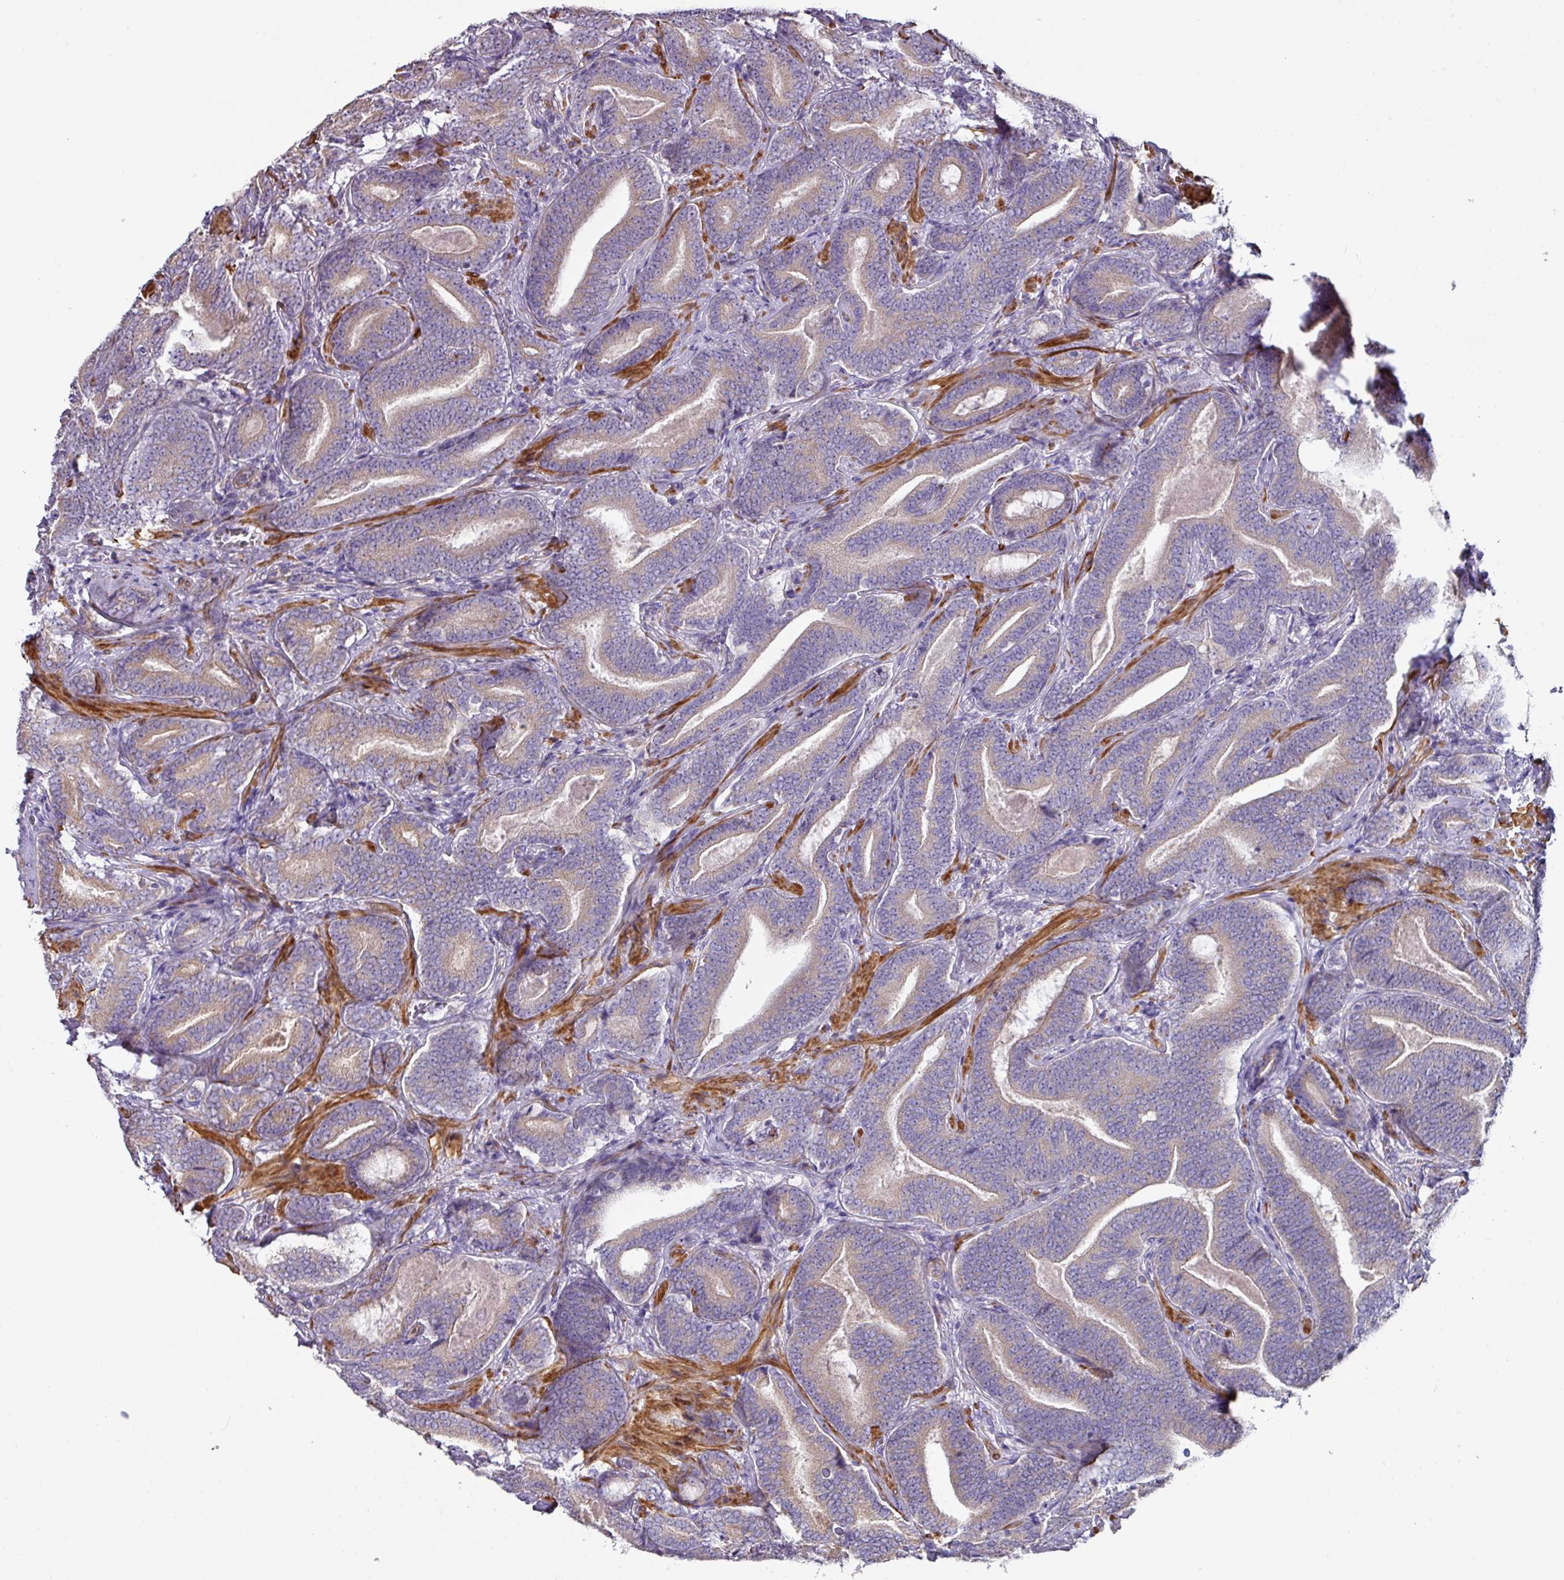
{"staining": {"intensity": "weak", "quantity": "25%-75%", "location": "cytoplasmic/membranous"}, "tissue": "prostate cancer", "cell_type": "Tumor cells", "image_type": "cancer", "snomed": [{"axis": "morphology", "description": "Adenocarcinoma, Low grade"}, {"axis": "topography", "description": "Prostate and seminal vesicle, NOS"}], "caption": "Immunohistochemical staining of human prostate adenocarcinoma (low-grade) displays weak cytoplasmic/membranous protein staining in about 25%-75% of tumor cells. The staining is performed using DAB brown chromogen to label protein expression. The nuclei are counter-stained blue using hematoxylin.", "gene": "MRRF", "patient": {"sex": "male", "age": 61}}